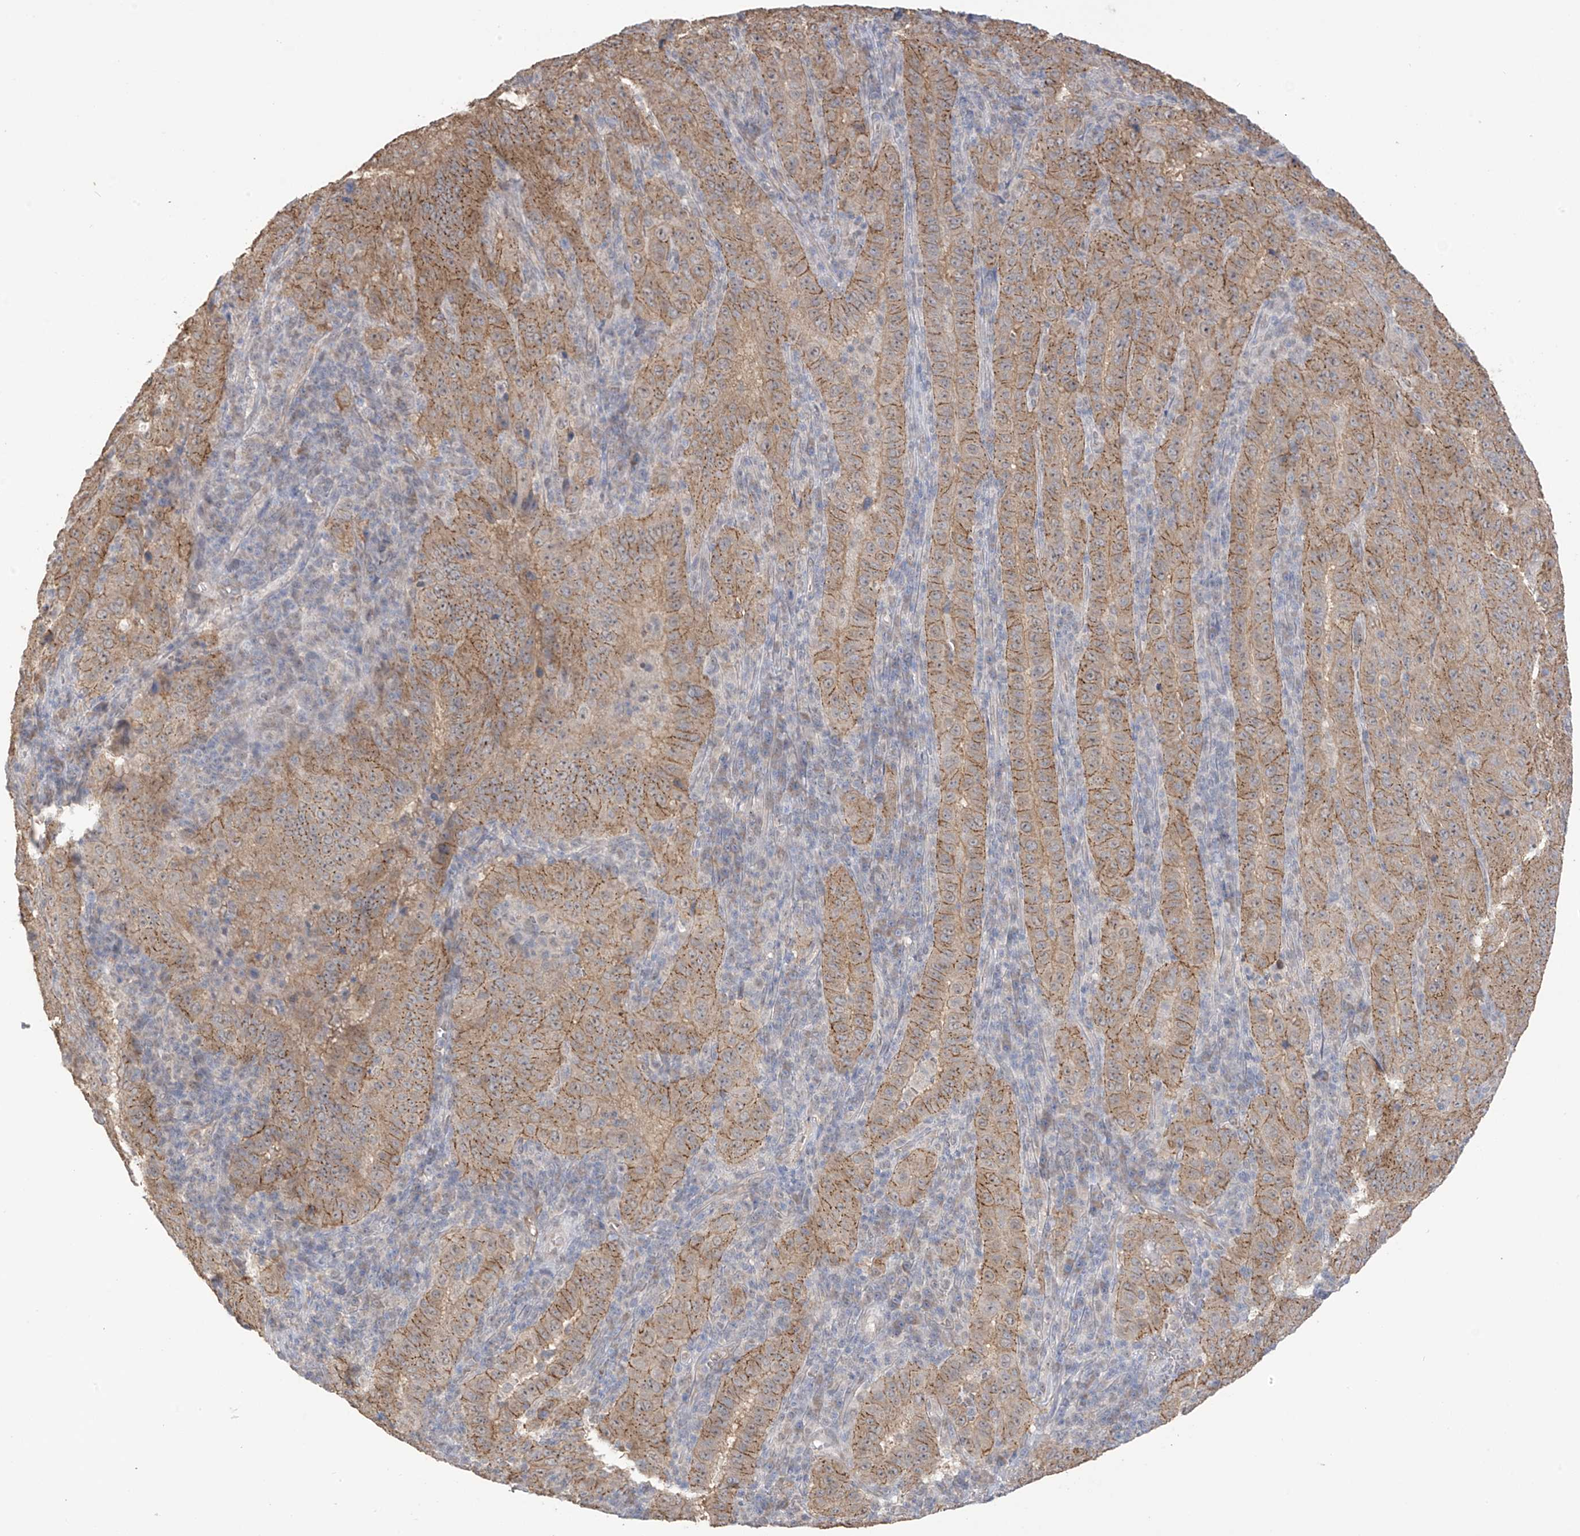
{"staining": {"intensity": "strong", "quantity": ">75%", "location": "cytoplasmic/membranous"}, "tissue": "pancreatic cancer", "cell_type": "Tumor cells", "image_type": "cancer", "snomed": [{"axis": "morphology", "description": "Adenocarcinoma, NOS"}, {"axis": "topography", "description": "Pancreas"}], "caption": "Immunohistochemical staining of pancreatic cancer (adenocarcinoma) demonstrates high levels of strong cytoplasmic/membranous protein expression in about >75% of tumor cells.", "gene": "KIAA1522", "patient": {"sex": "male", "age": 63}}